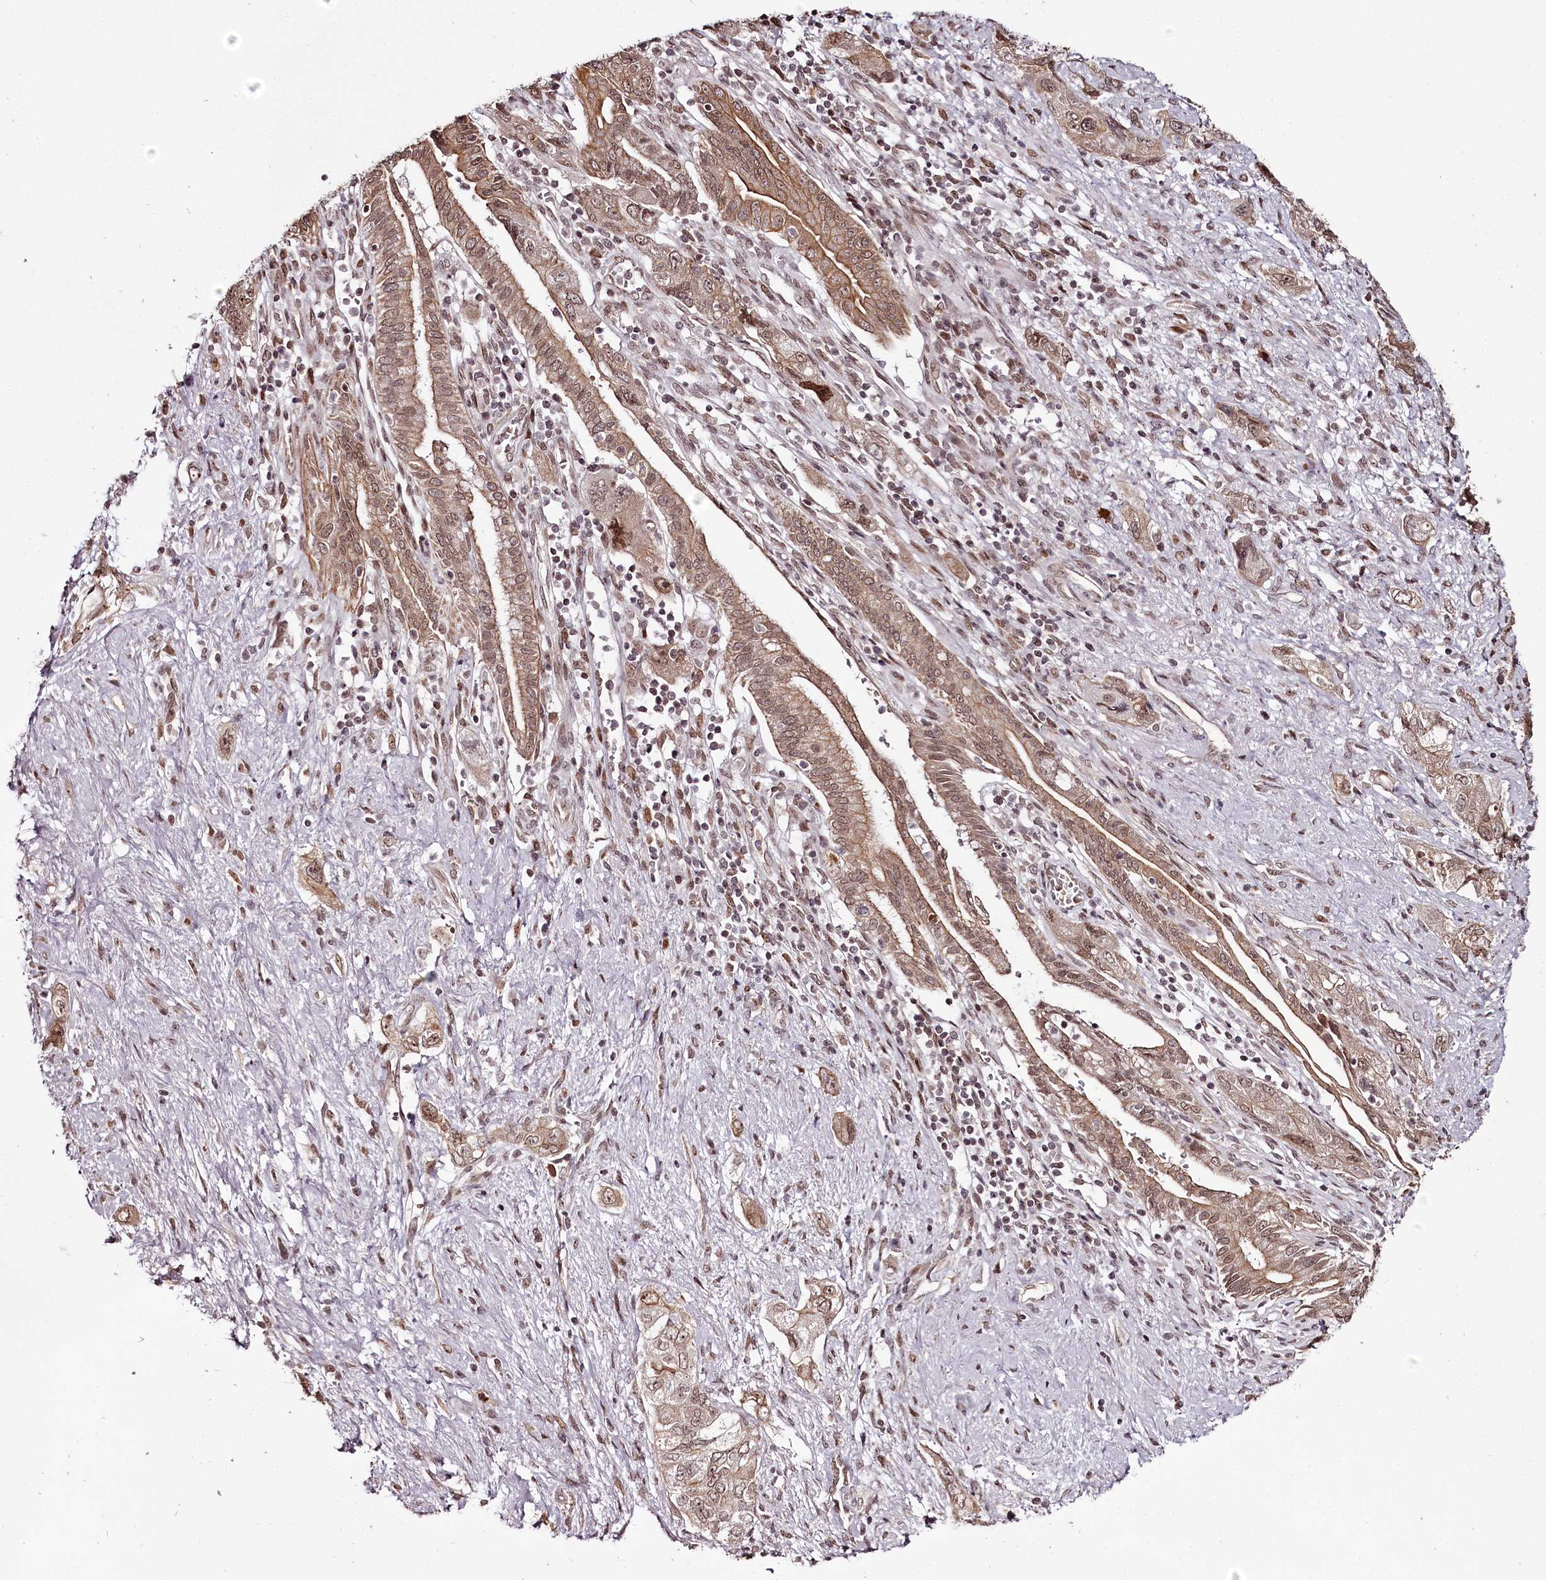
{"staining": {"intensity": "moderate", "quantity": ">75%", "location": "cytoplasmic/membranous,nuclear"}, "tissue": "pancreatic cancer", "cell_type": "Tumor cells", "image_type": "cancer", "snomed": [{"axis": "morphology", "description": "Adenocarcinoma, NOS"}, {"axis": "topography", "description": "Pancreas"}], "caption": "A high-resolution micrograph shows immunohistochemistry (IHC) staining of adenocarcinoma (pancreatic), which reveals moderate cytoplasmic/membranous and nuclear staining in about >75% of tumor cells.", "gene": "THYN1", "patient": {"sex": "female", "age": 73}}